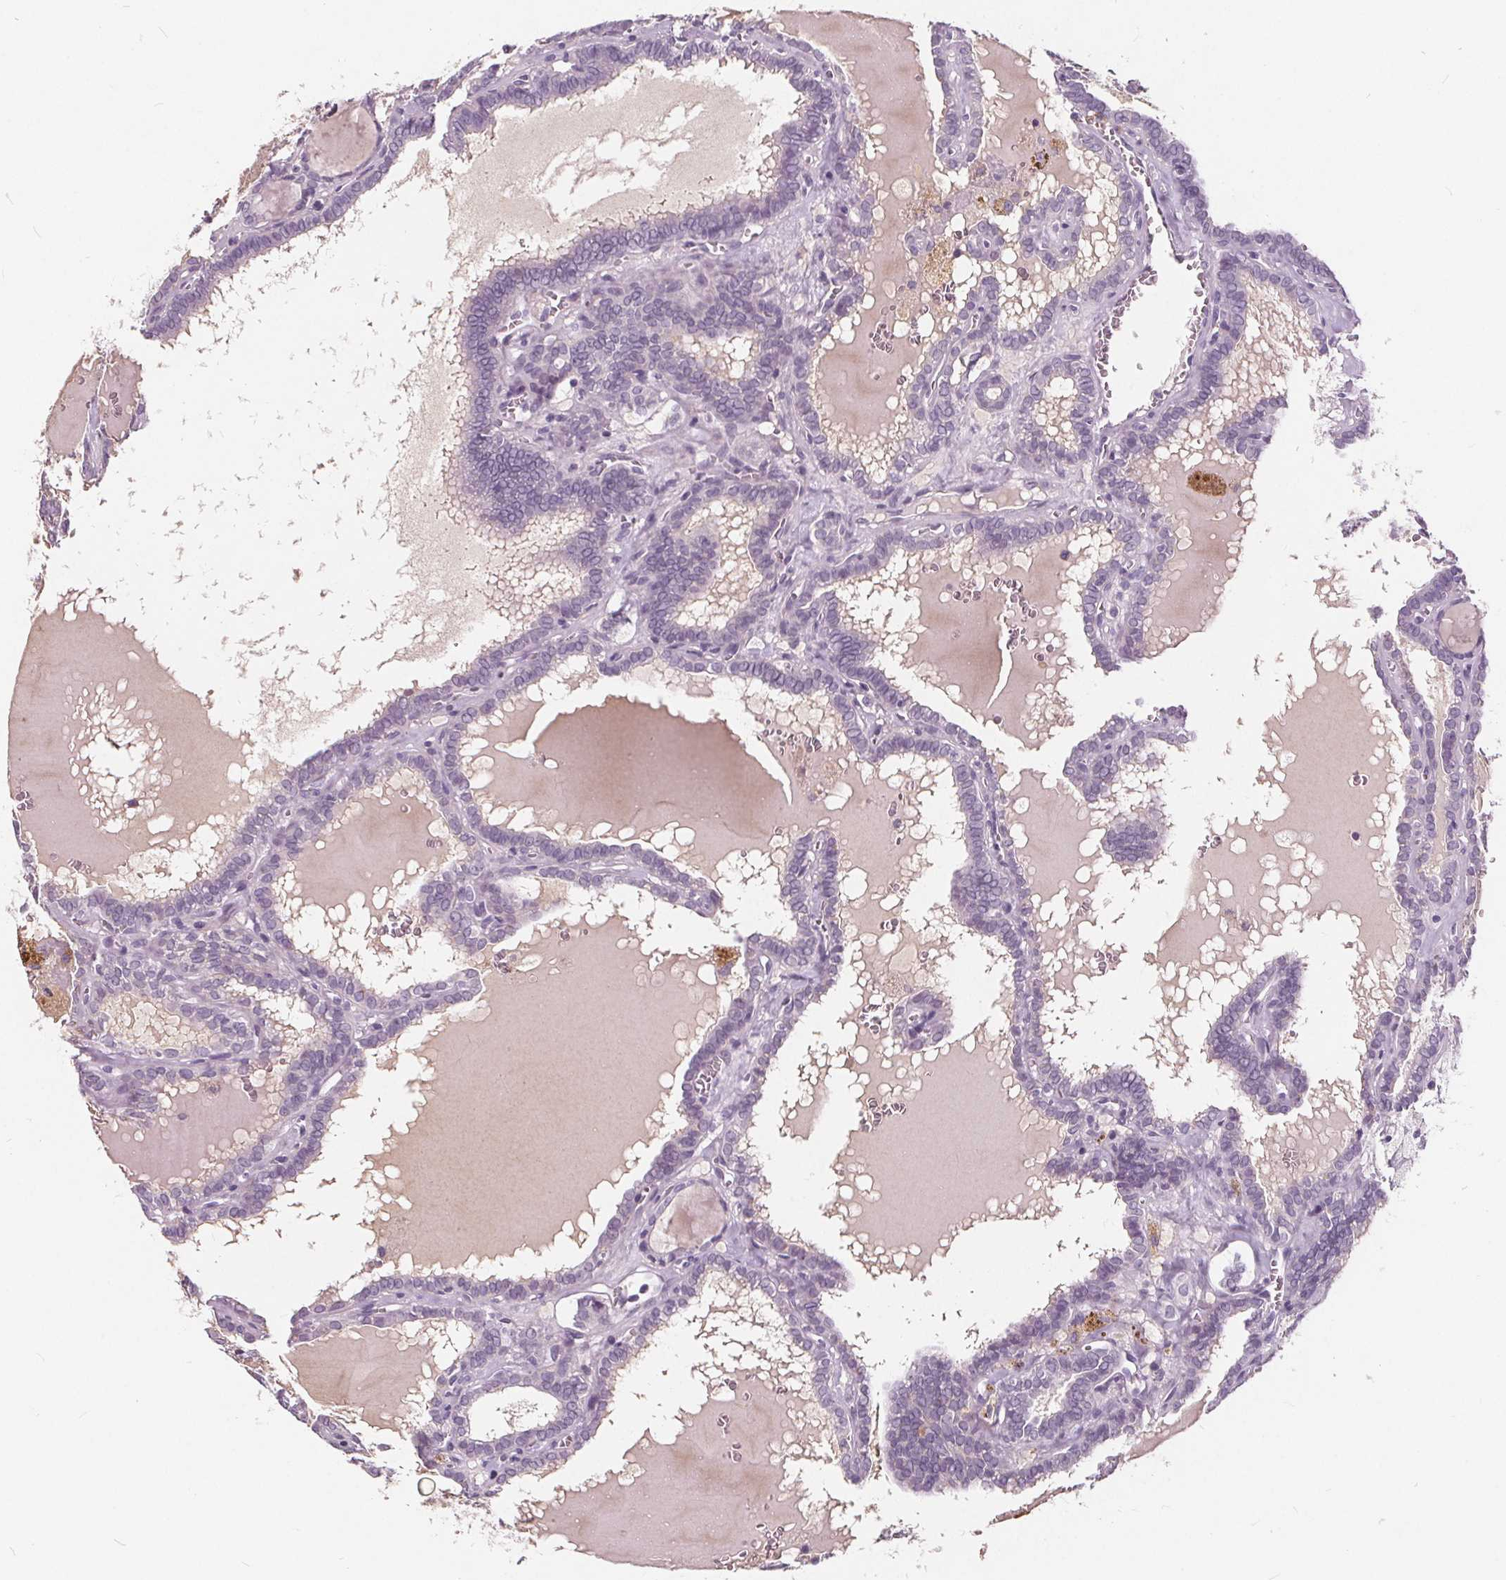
{"staining": {"intensity": "negative", "quantity": "none", "location": "none"}, "tissue": "thyroid cancer", "cell_type": "Tumor cells", "image_type": "cancer", "snomed": [{"axis": "morphology", "description": "Papillary adenocarcinoma, NOS"}, {"axis": "topography", "description": "Thyroid gland"}], "caption": "Immunohistochemical staining of papillary adenocarcinoma (thyroid) demonstrates no significant staining in tumor cells.", "gene": "PLA2G2E", "patient": {"sex": "female", "age": 39}}